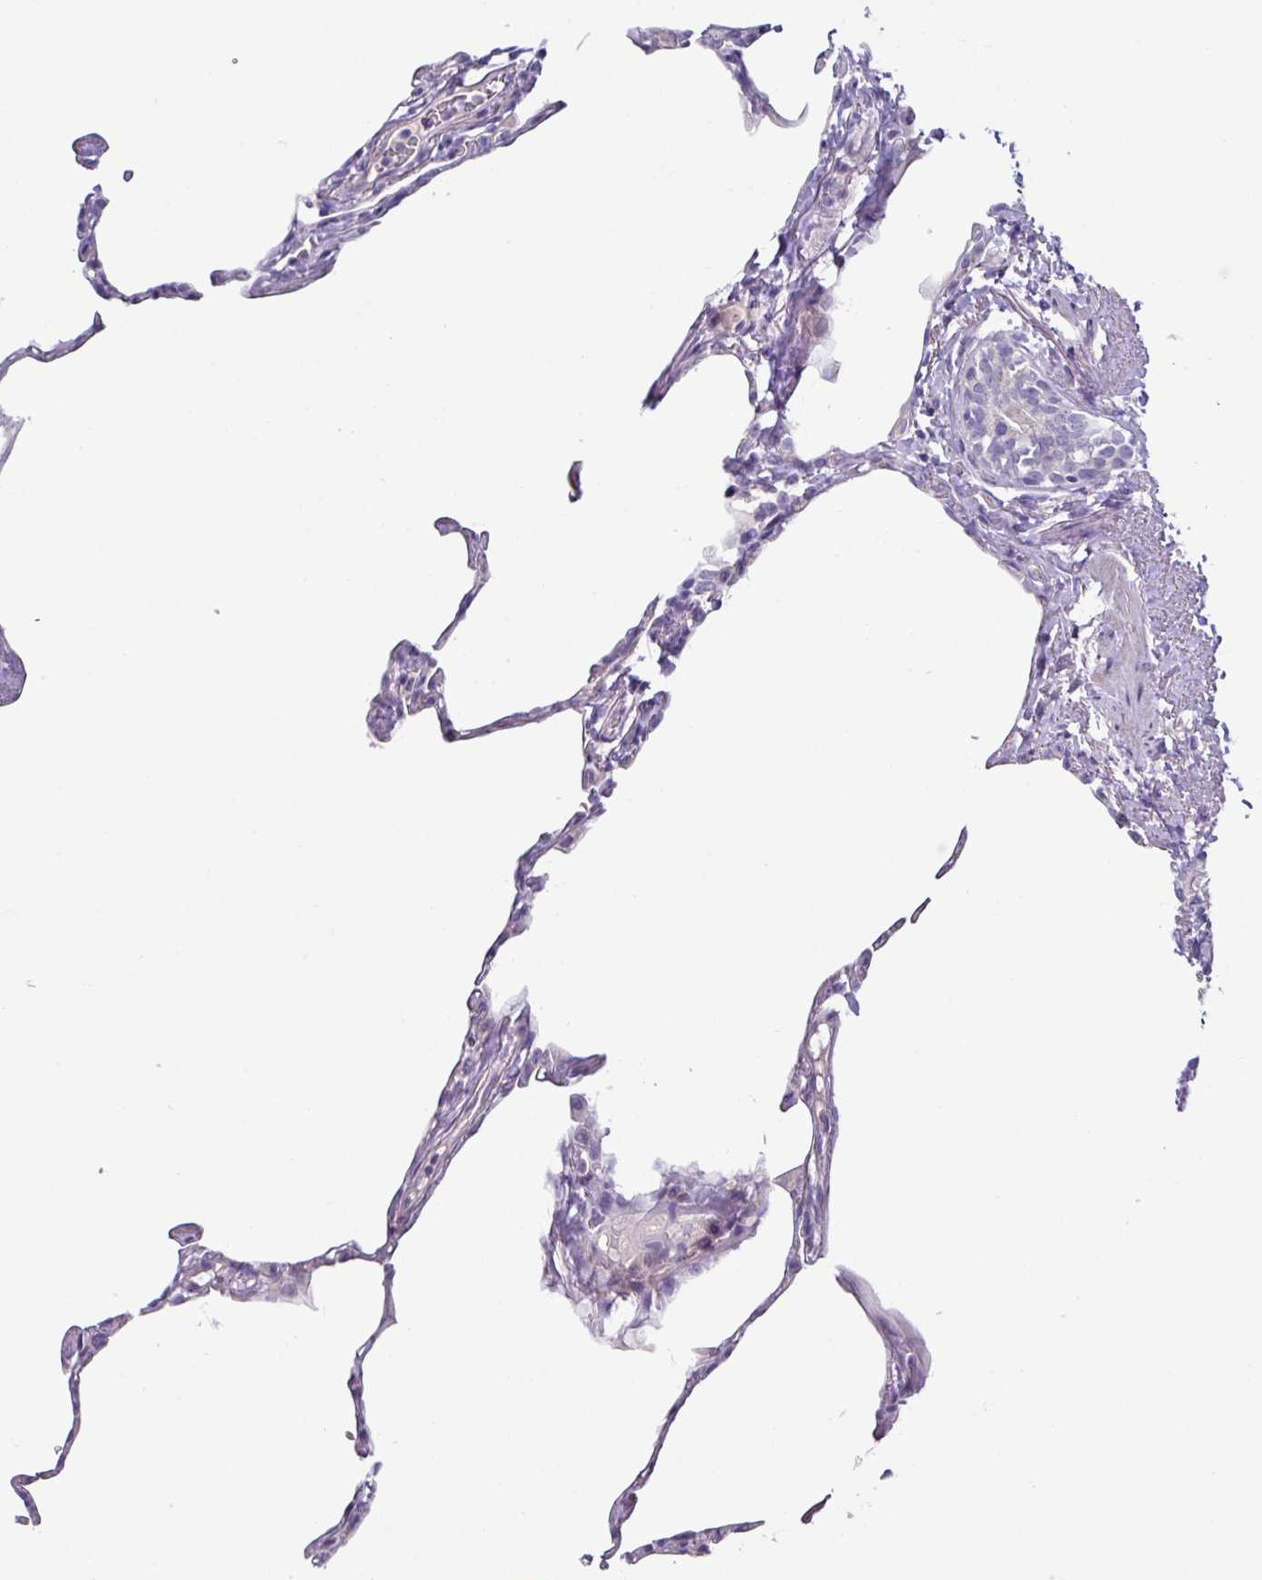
{"staining": {"intensity": "negative", "quantity": "none", "location": "none"}, "tissue": "lung", "cell_type": "Alveolar cells", "image_type": "normal", "snomed": [{"axis": "morphology", "description": "Normal tissue, NOS"}, {"axis": "topography", "description": "Lung"}], "caption": "A high-resolution histopathology image shows immunohistochemistry staining of normal lung, which demonstrates no significant expression in alveolar cells.", "gene": "RGS16", "patient": {"sex": "male", "age": 65}}